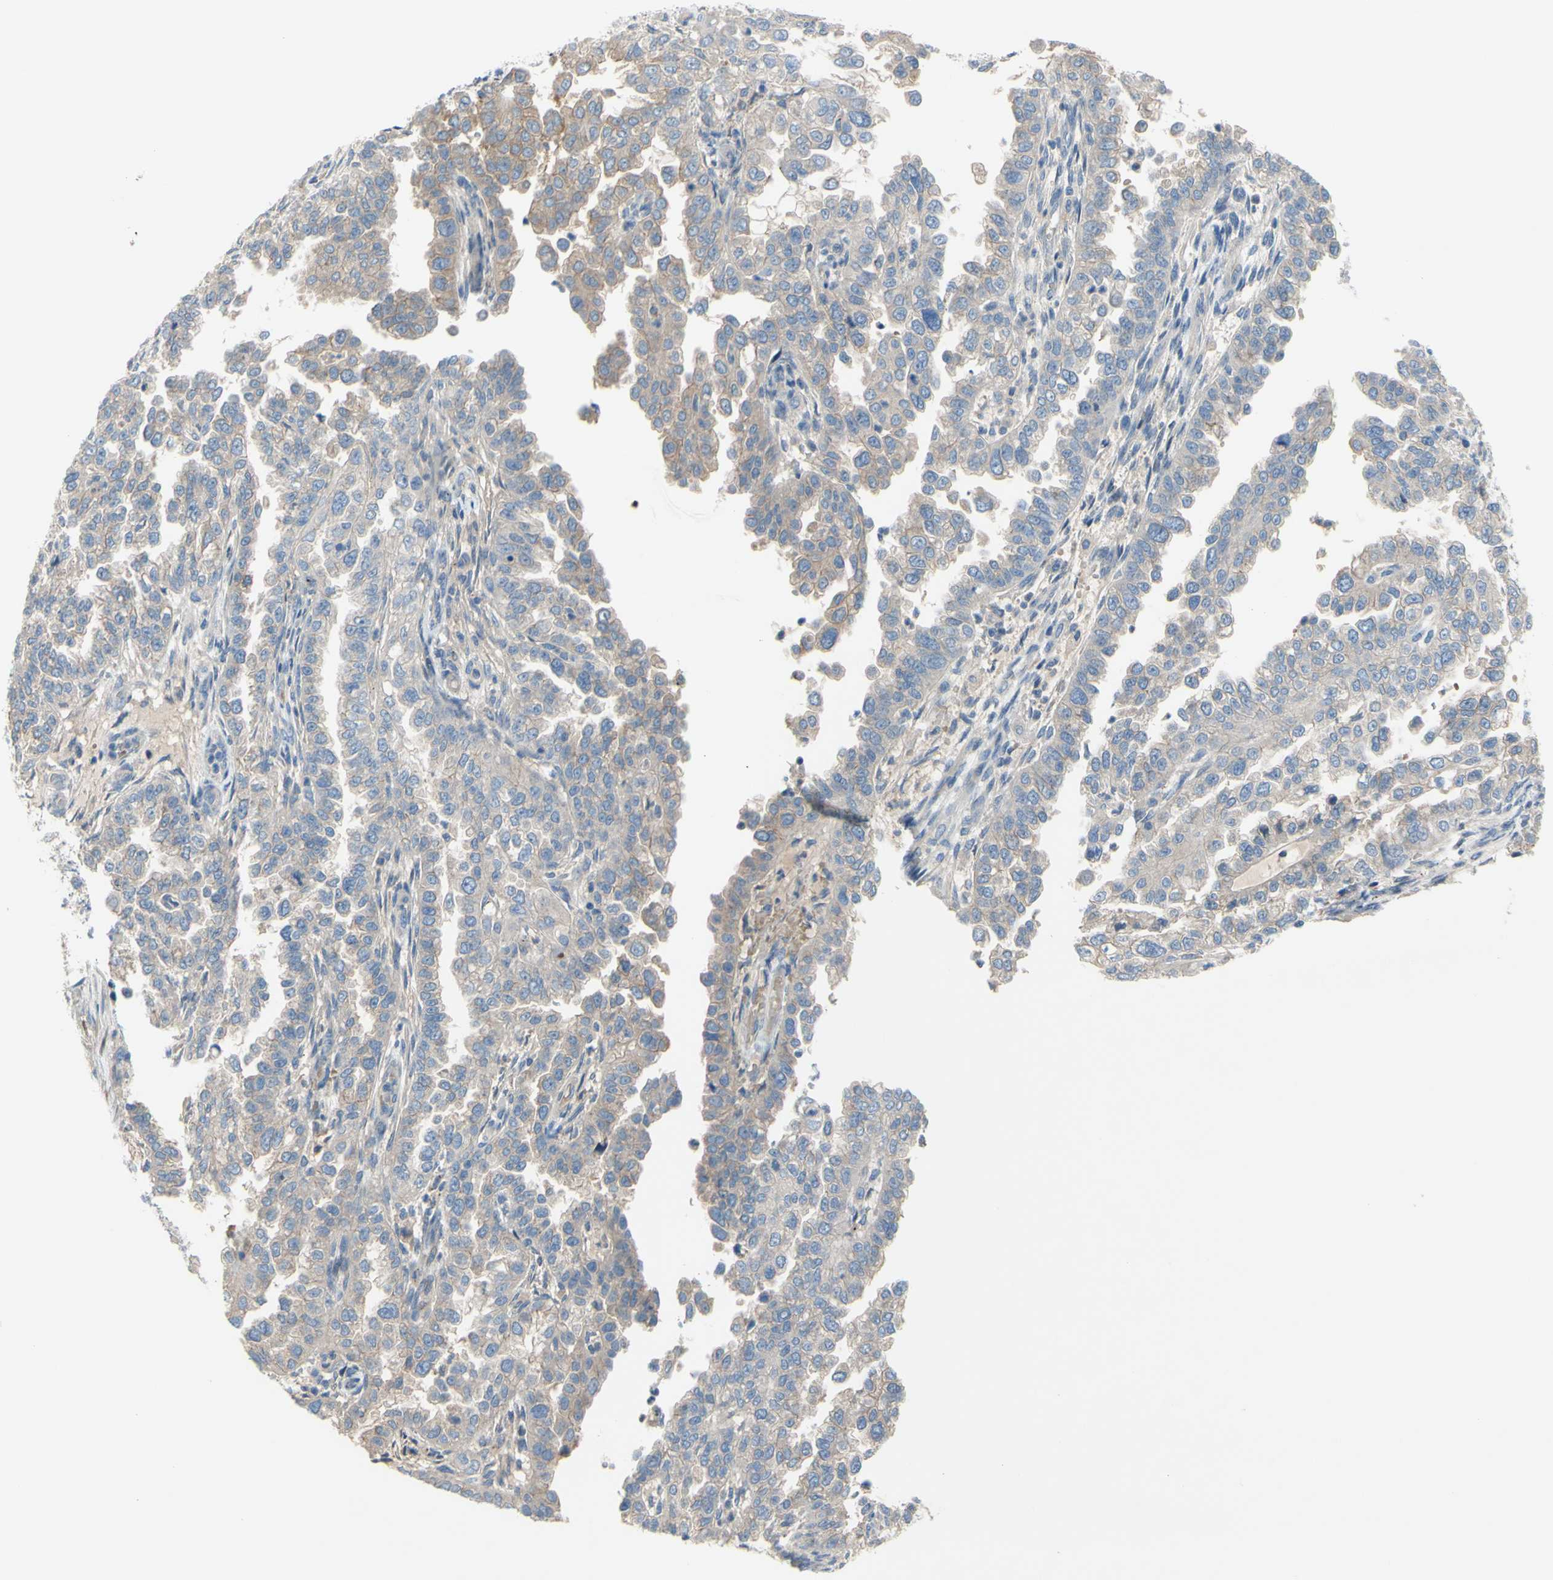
{"staining": {"intensity": "weak", "quantity": "25%-75%", "location": "cytoplasmic/membranous"}, "tissue": "endometrial cancer", "cell_type": "Tumor cells", "image_type": "cancer", "snomed": [{"axis": "morphology", "description": "Adenocarcinoma, NOS"}, {"axis": "topography", "description": "Endometrium"}], "caption": "This histopathology image reveals immunohistochemistry (IHC) staining of human endometrial cancer (adenocarcinoma), with low weak cytoplasmic/membranous staining in about 25%-75% of tumor cells.", "gene": "TMEM59L", "patient": {"sex": "female", "age": 85}}